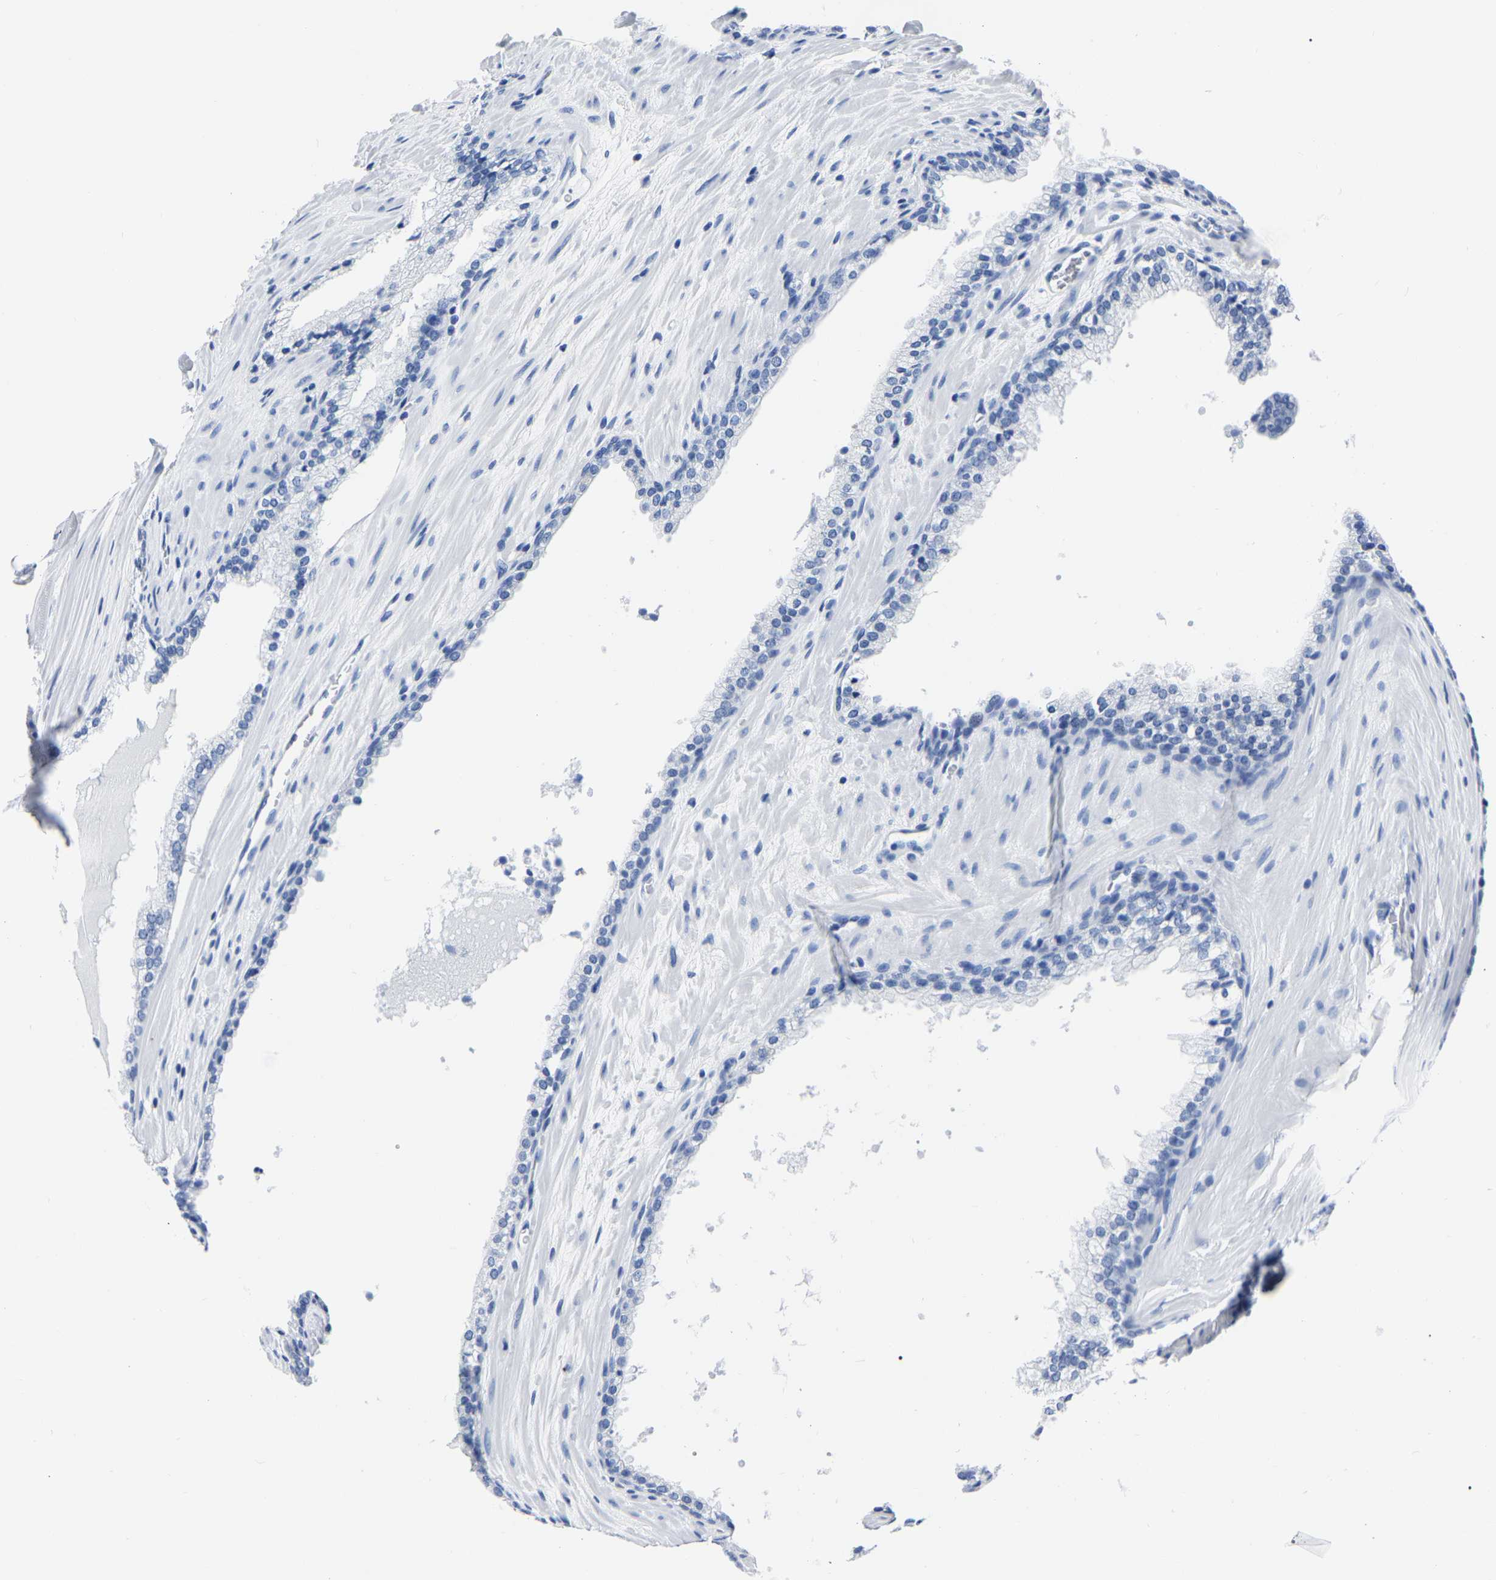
{"staining": {"intensity": "negative", "quantity": "none", "location": "none"}, "tissue": "prostate cancer", "cell_type": "Tumor cells", "image_type": "cancer", "snomed": [{"axis": "morphology", "description": "Adenocarcinoma, Low grade"}, {"axis": "topography", "description": "Prostate"}], "caption": "Immunohistochemistry (IHC) histopathology image of neoplastic tissue: prostate cancer stained with DAB (3,3'-diaminobenzidine) shows no significant protein staining in tumor cells.", "gene": "IMPG2", "patient": {"sex": "male", "age": 70}}